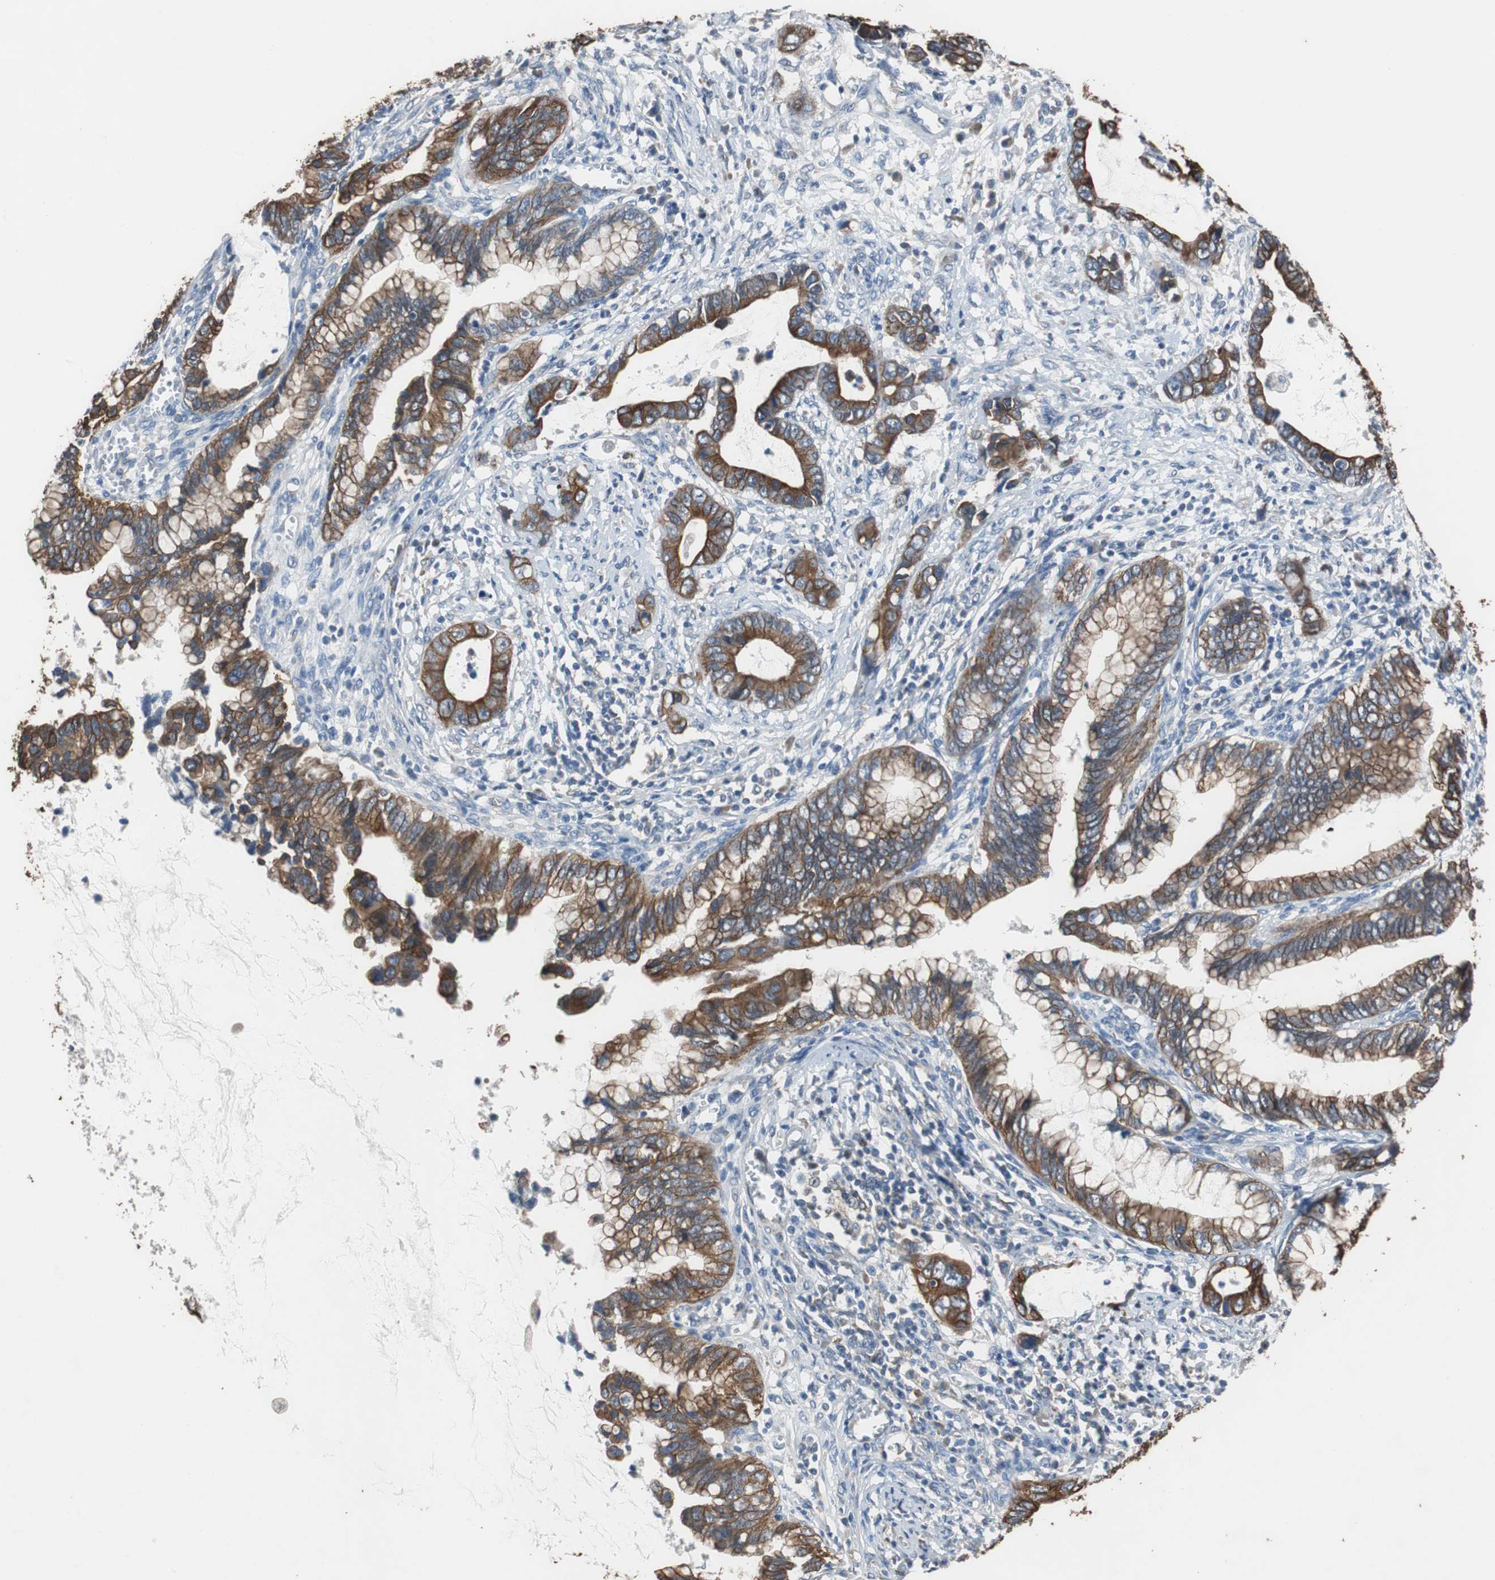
{"staining": {"intensity": "strong", "quantity": ">75%", "location": "cytoplasmic/membranous"}, "tissue": "cervical cancer", "cell_type": "Tumor cells", "image_type": "cancer", "snomed": [{"axis": "morphology", "description": "Adenocarcinoma, NOS"}, {"axis": "topography", "description": "Cervix"}], "caption": "Cervical cancer (adenocarcinoma) was stained to show a protein in brown. There is high levels of strong cytoplasmic/membranous expression in approximately >75% of tumor cells.", "gene": "USP10", "patient": {"sex": "female", "age": 44}}